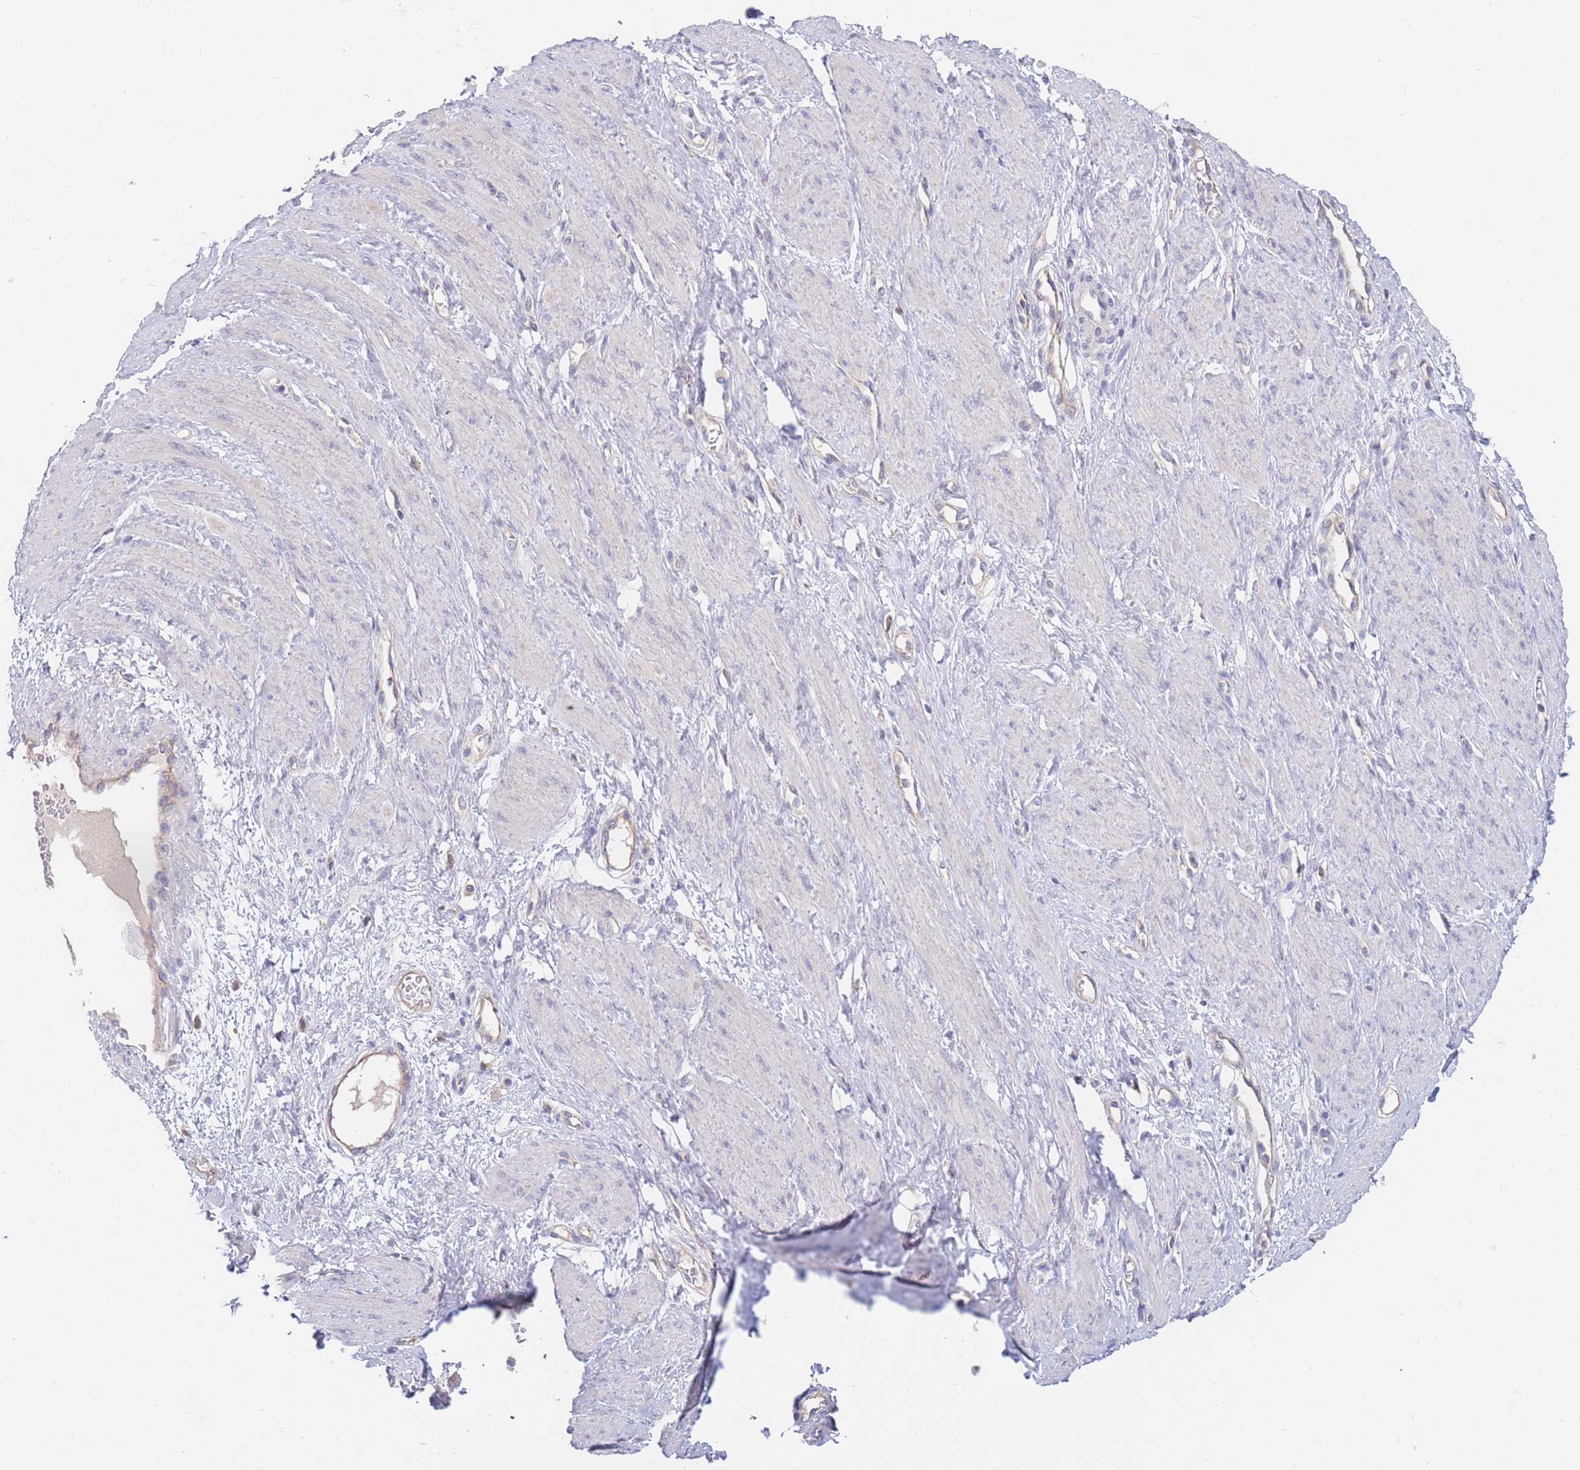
{"staining": {"intensity": "negative", "quantity": "none", "location": "none"}, "tissue": "smooth muscle", "cell_type": "Smooth muscle cells", "image_type": "normal", "snomed": [{"axis": "morphology", "description": "Normal tissue, NOS"}, {"axis": "topography", "description": "Smooth muscle"}, {"axis": "topography", "description": "Uterus"}], "caption": "Protein analysis of unremarkable smooth muscle reveals no significant positivity in smooth muscle cells.", "gene": "BORCS5", "patient": {"sex": "female", "age": 39}}